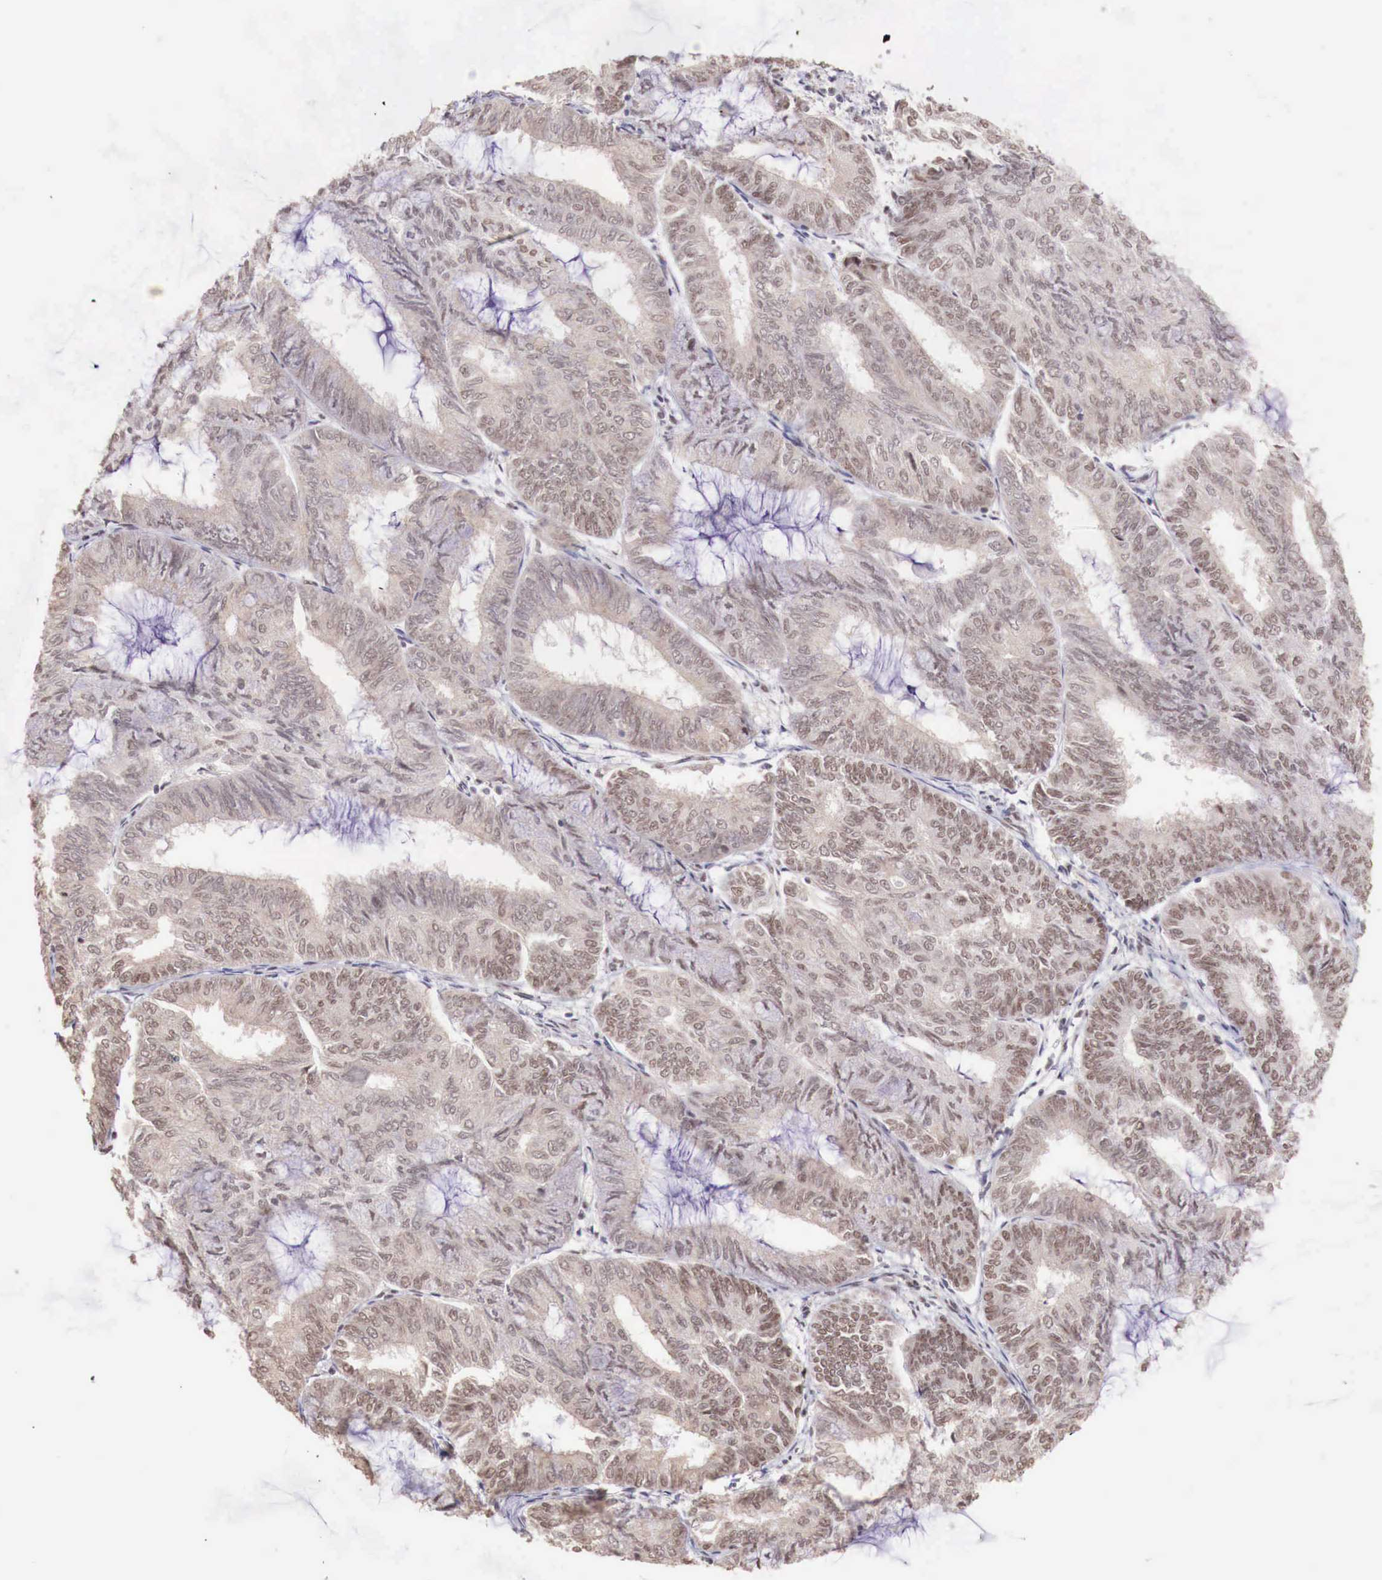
{"staining": {"intensity": "moderate", "quantity": ">75%", "location": "nuclear"}, "tissue": "endometrial cancer", "cell_type": "Tumor cells", "image_type": "cancer", "snomed": [{"axis": "morphology", "description": "Adenocarcinoma, NOS"}, {"axis": "topography", "description": "Endometrium"}], "caption": "Immunohistochemical staining of human endometrial adenocarcinoma demonstrates medium levels of moderate nuclear staining in approximately >75% of tumor cells.", "gene": "FOXP2", "patient": {"sex": "female", "age": 59}}